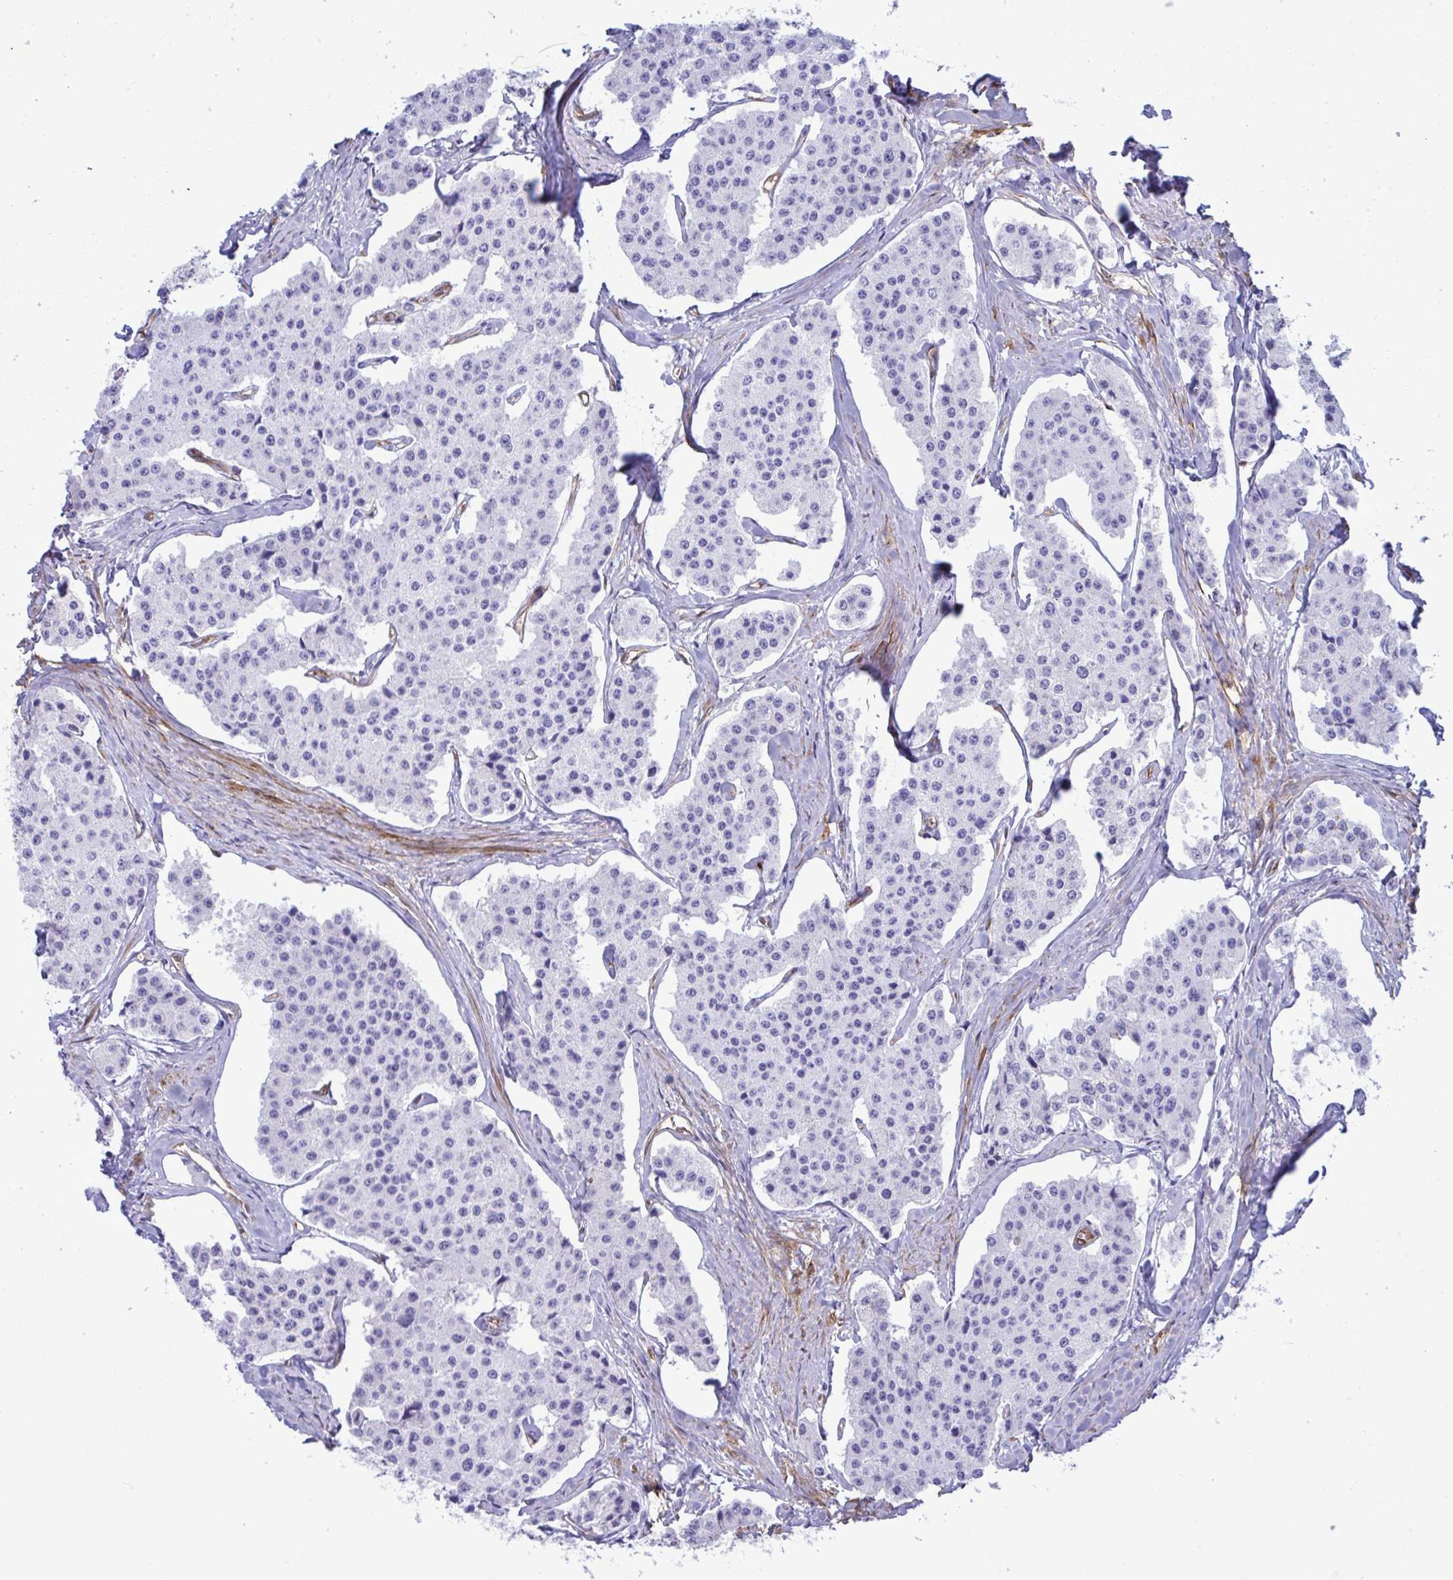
{"staining": {"intensity": "negative", "quantity": "none", "location": "none"}, "tissue": "carcinoid", "cell_type": "Tumor cells", "image_type": "cancer", "snomed": [{"axis": "morphology", "description": "Carcinoid, malignant, NOS"}, {"axis": "topography", "description": "Small intestine"}], "caption": "Immunohistochemical staining of carcinoid shows no significant positivity in tumor cells. Brightfield microscopy of immunohistochemistry (IHC) stained with DAB (3,3'-diaminobenzidine) (brown) and hematoxylin (blue), captured at high magnification.", "gene": "LIMS2", "patient": {"sex": "female", "age": 65}}